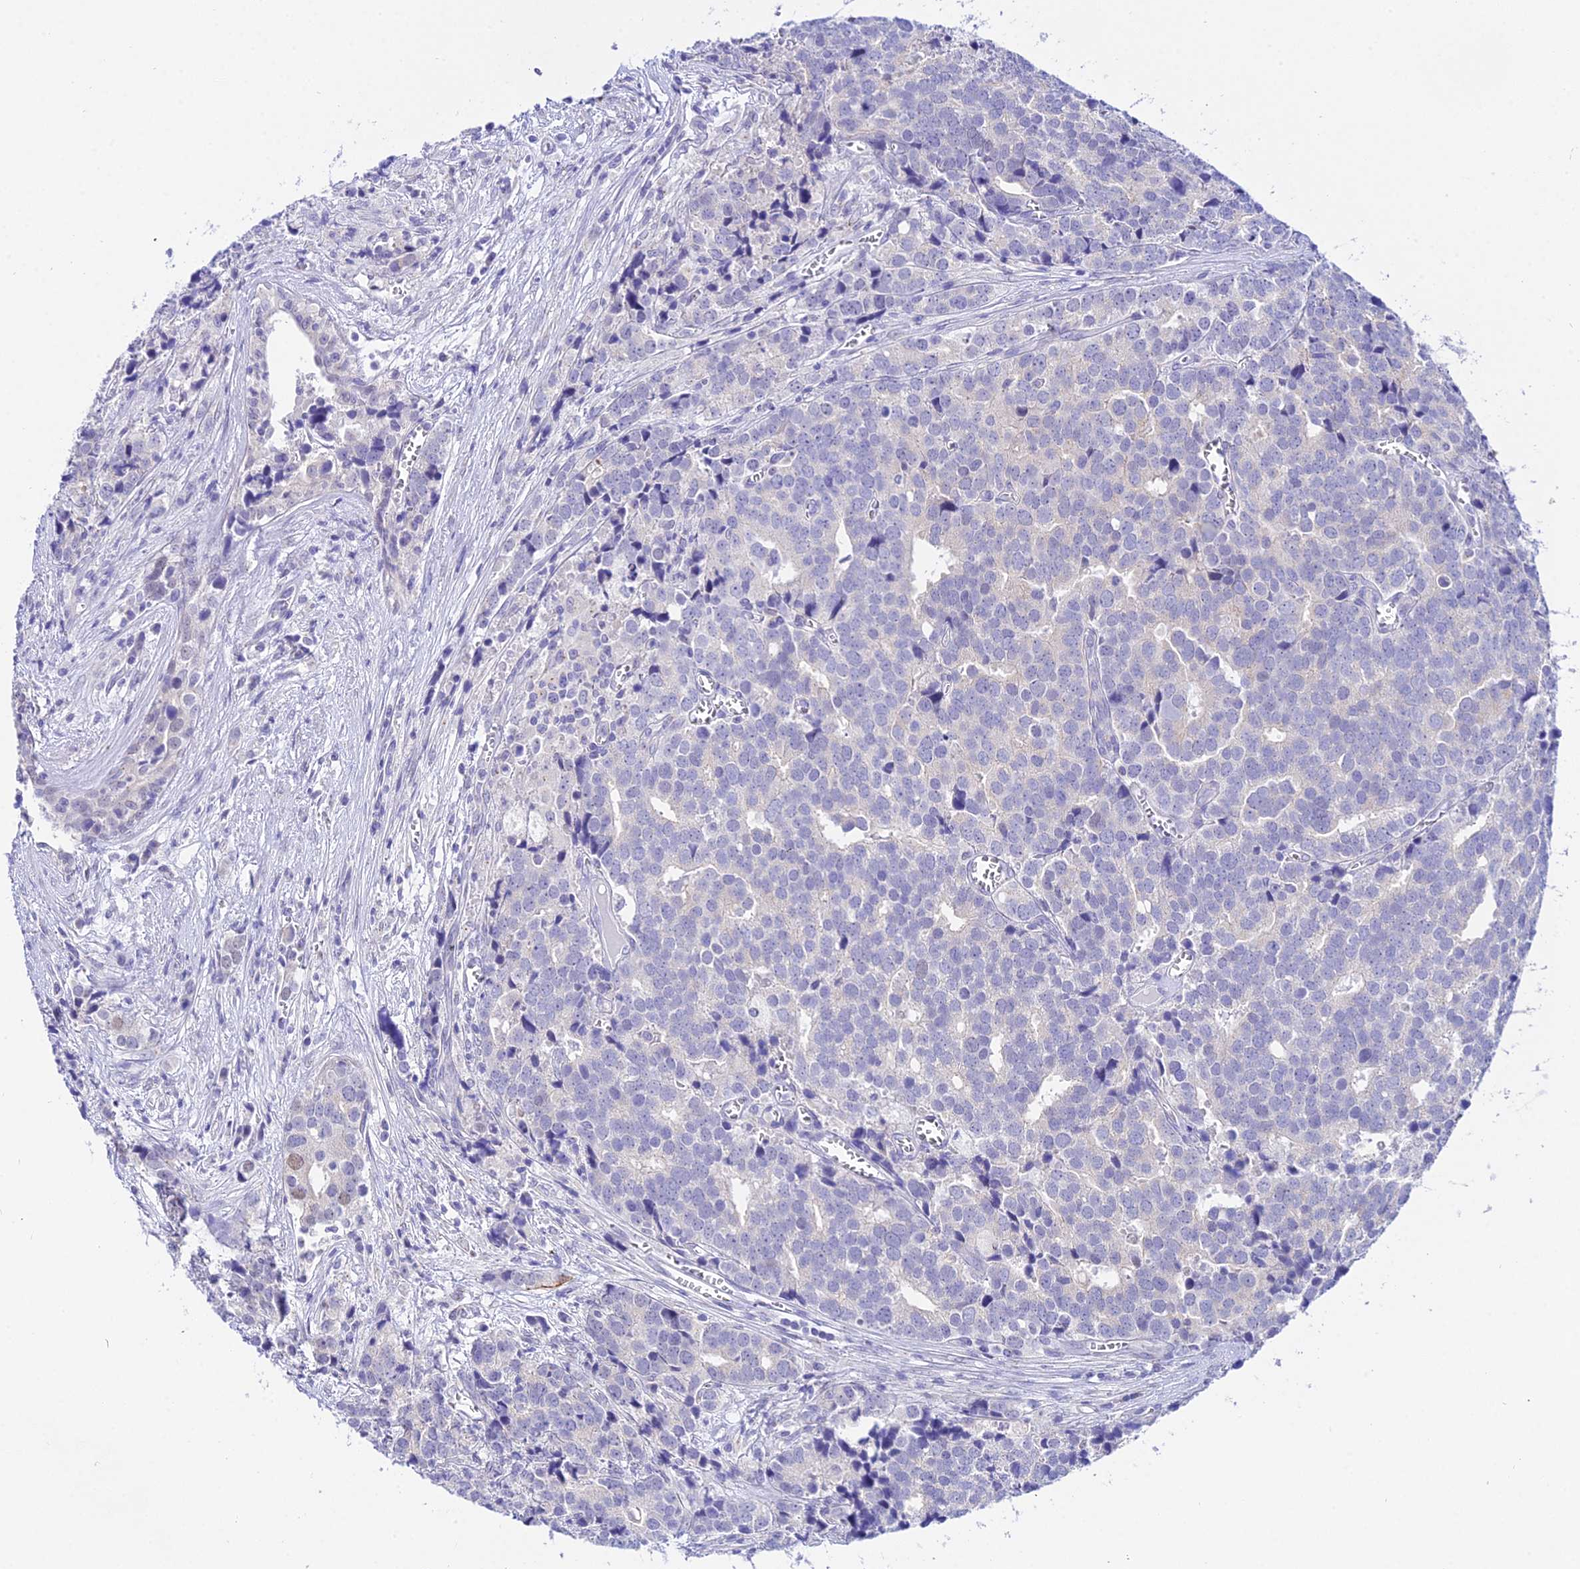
{"staining": {"intensity": "negative", "quantity": "none", "location": "none"}, "tissue": "prostate cancer", "cell_type": "Tumor cells", "image_type": "cancer", "snomed": [{"axis": "morphology", "description": "Adenocarcinoma, High grade"}, {"axis": "topography", "description": "Prostate"}], "caption": "IHC image of neoplastic tissue: human adenocarcinoma (high-grade) (prostate) stained with DAB (3,3'-diaminobenzidine) exhibits no significant protein positivity in tumor cells. (DAB (3,3'-diaminobenzidine) IHC, high magnification).", "gene": "ATG16L2", "patient": {"sex": "male", "age": 71}}